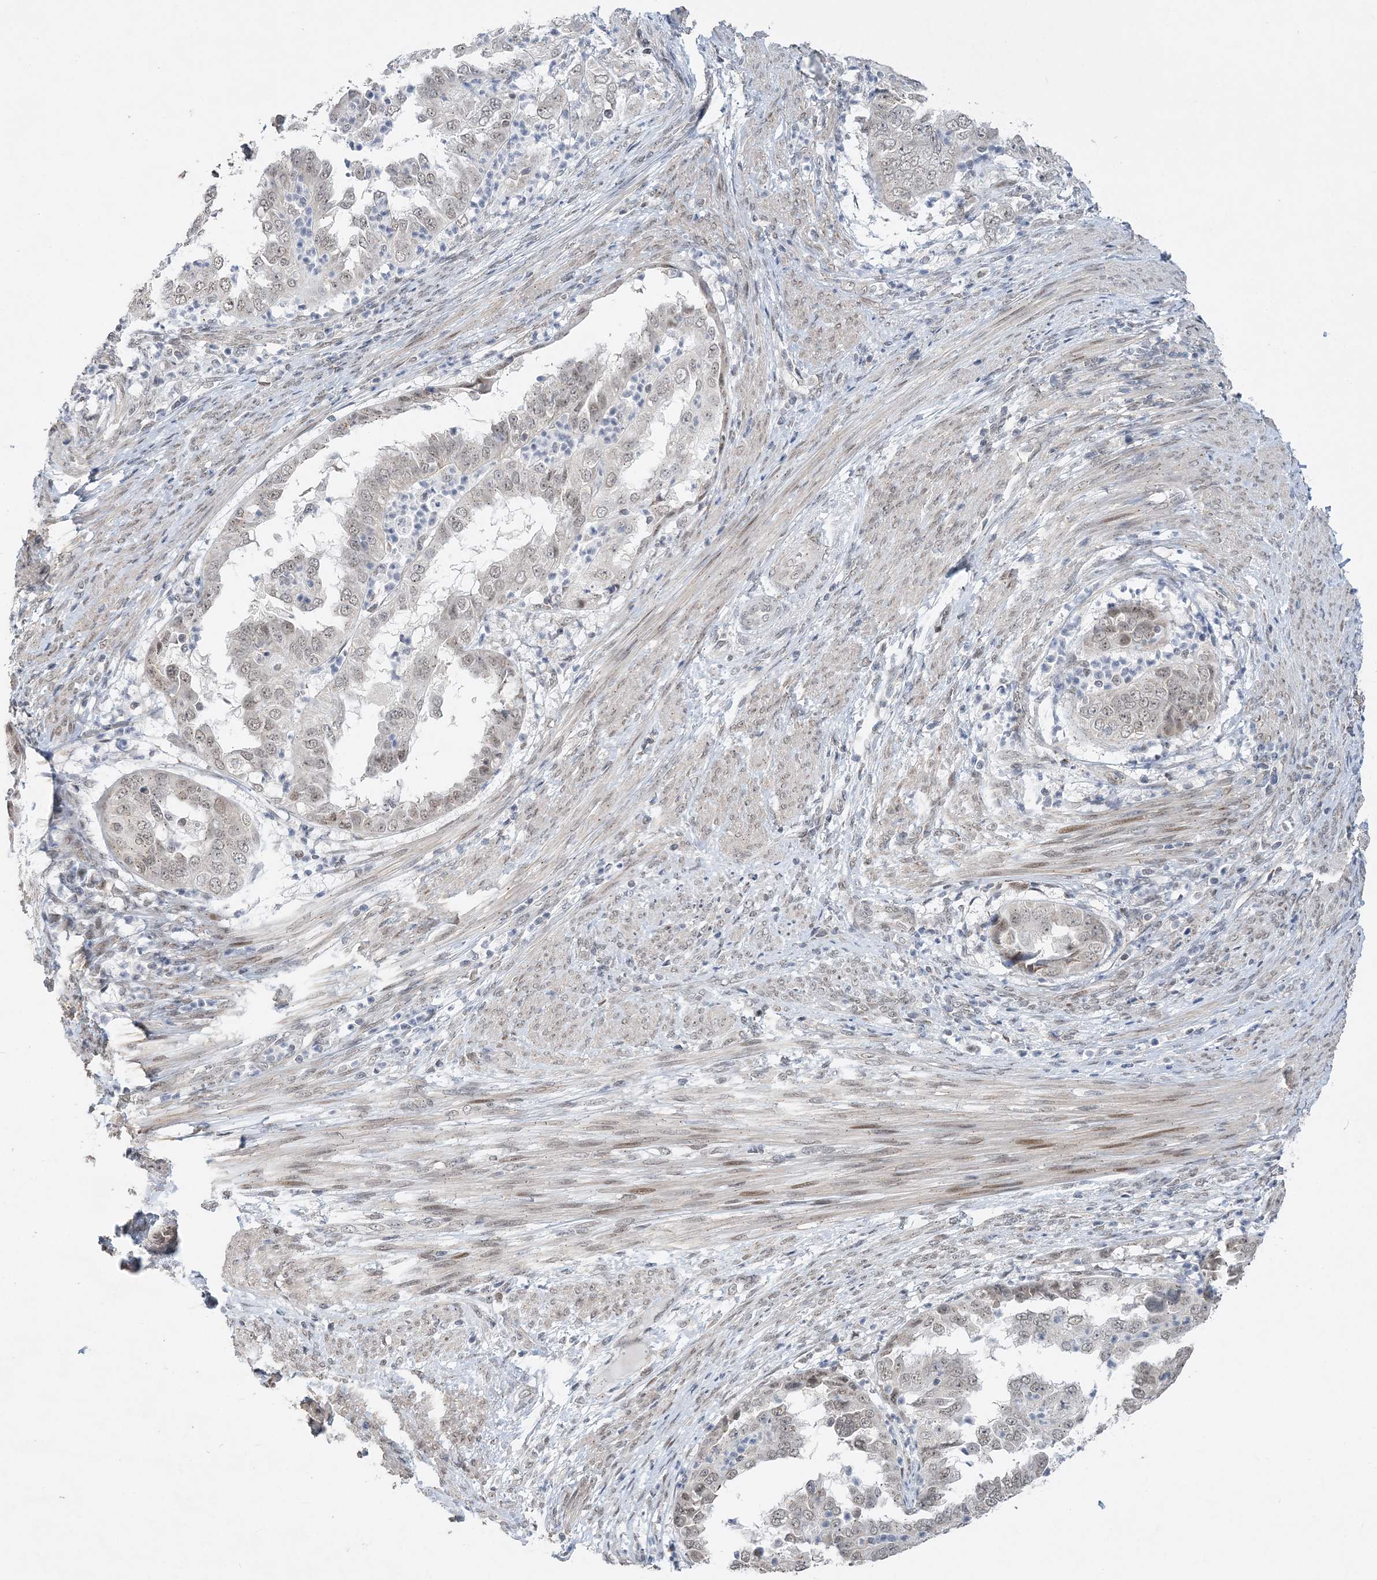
{"staining": {"intensity": "weak", "quantity": "<25%", "location": "nuclear"}, "tissue": "endometrial cancer", "cell_type": "Tumor cells", "image_type": "cancer", "snomed": [{"axis": "morphology", "description": "Adenocarcinoma, NOS"}, {"axis": "topography", "description": "Endometrium"}], "caption": "Human endometrial adenocarcinoma stained for a protein using immunohistochemistry displays no expression in tumor cells.", "gene": "WAC", "patient": {"sex": "female", "age": 85}}